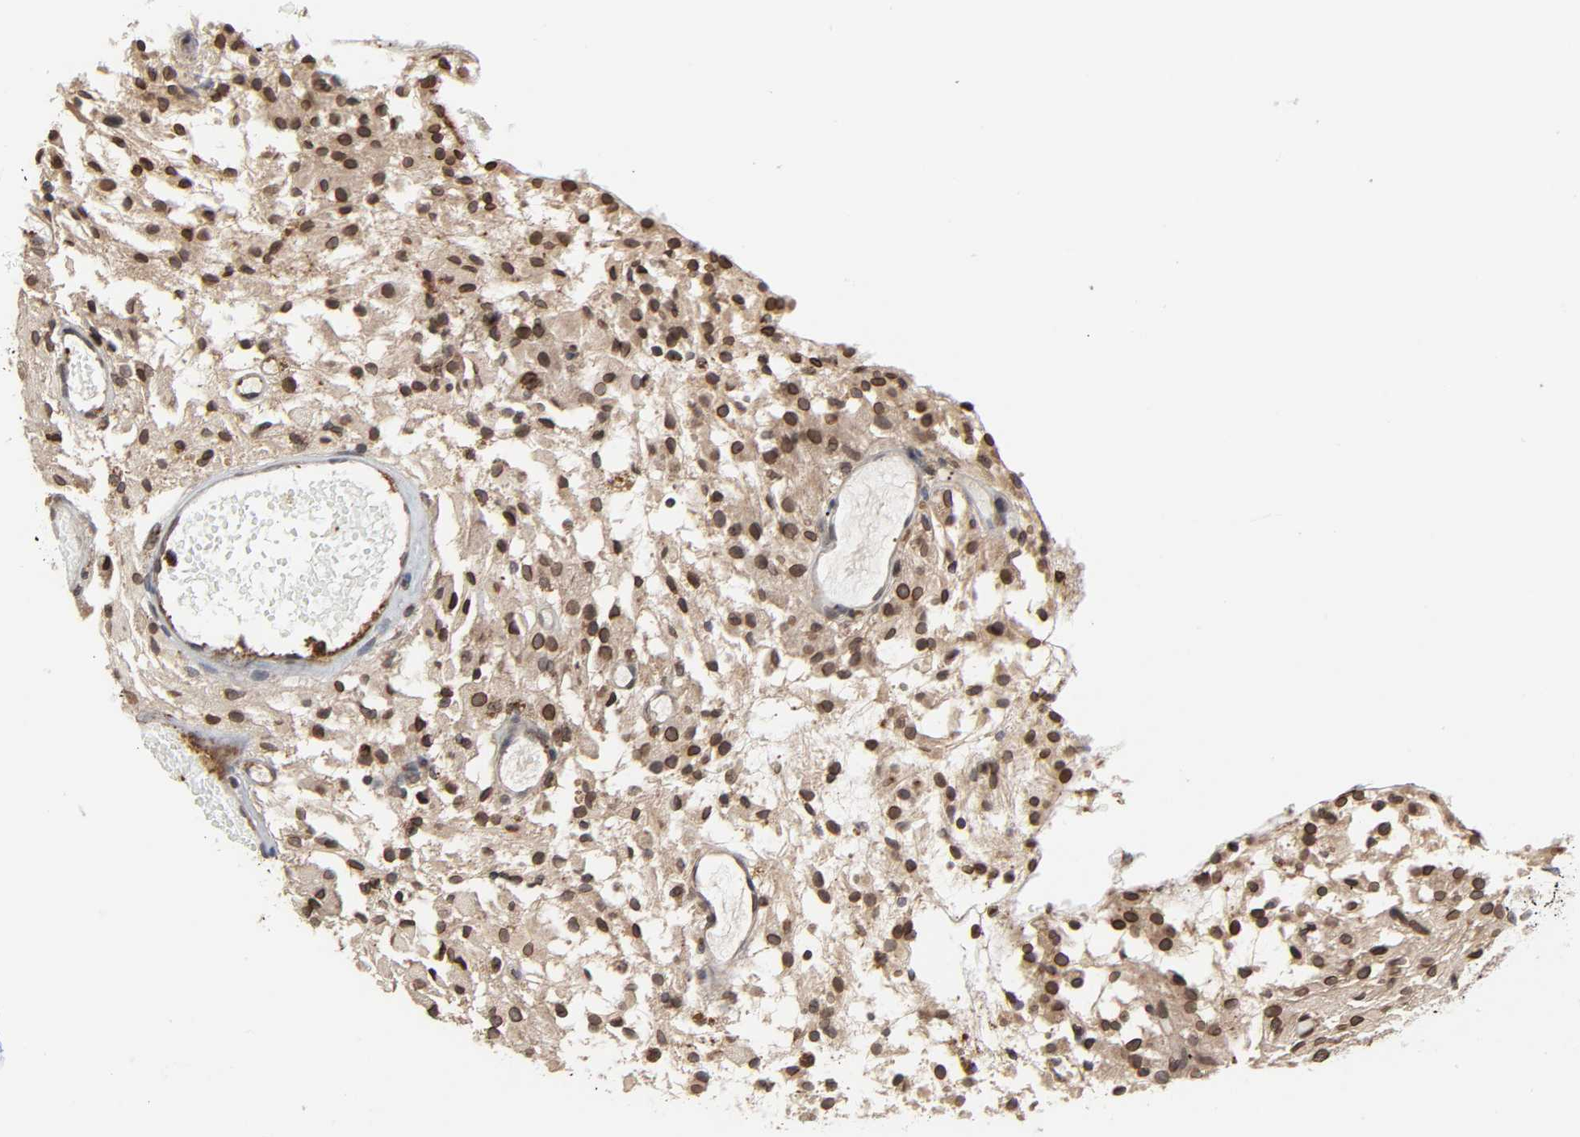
{"staining": {"intensity": "moderate", "quantity": ">75%", "location": "cytoplasmic/membranous,nuclear"}, "tissue": "glioma", "cell_type": "Tumor cells", "image_type": "cancer", "snomed": [{"axis": "morphology", "description": "Glioma, malignant, High grade"}, {"axis": "topography", "description": "Brain"}], "caption": "Tumor cells display moderate cytoplasmic/membranous and nuclear positivity in approximately >75% of cells in high-grade glioma (malignant).", "gene": "CCDC175", "patient": {"sex": "female", "age": 59}}